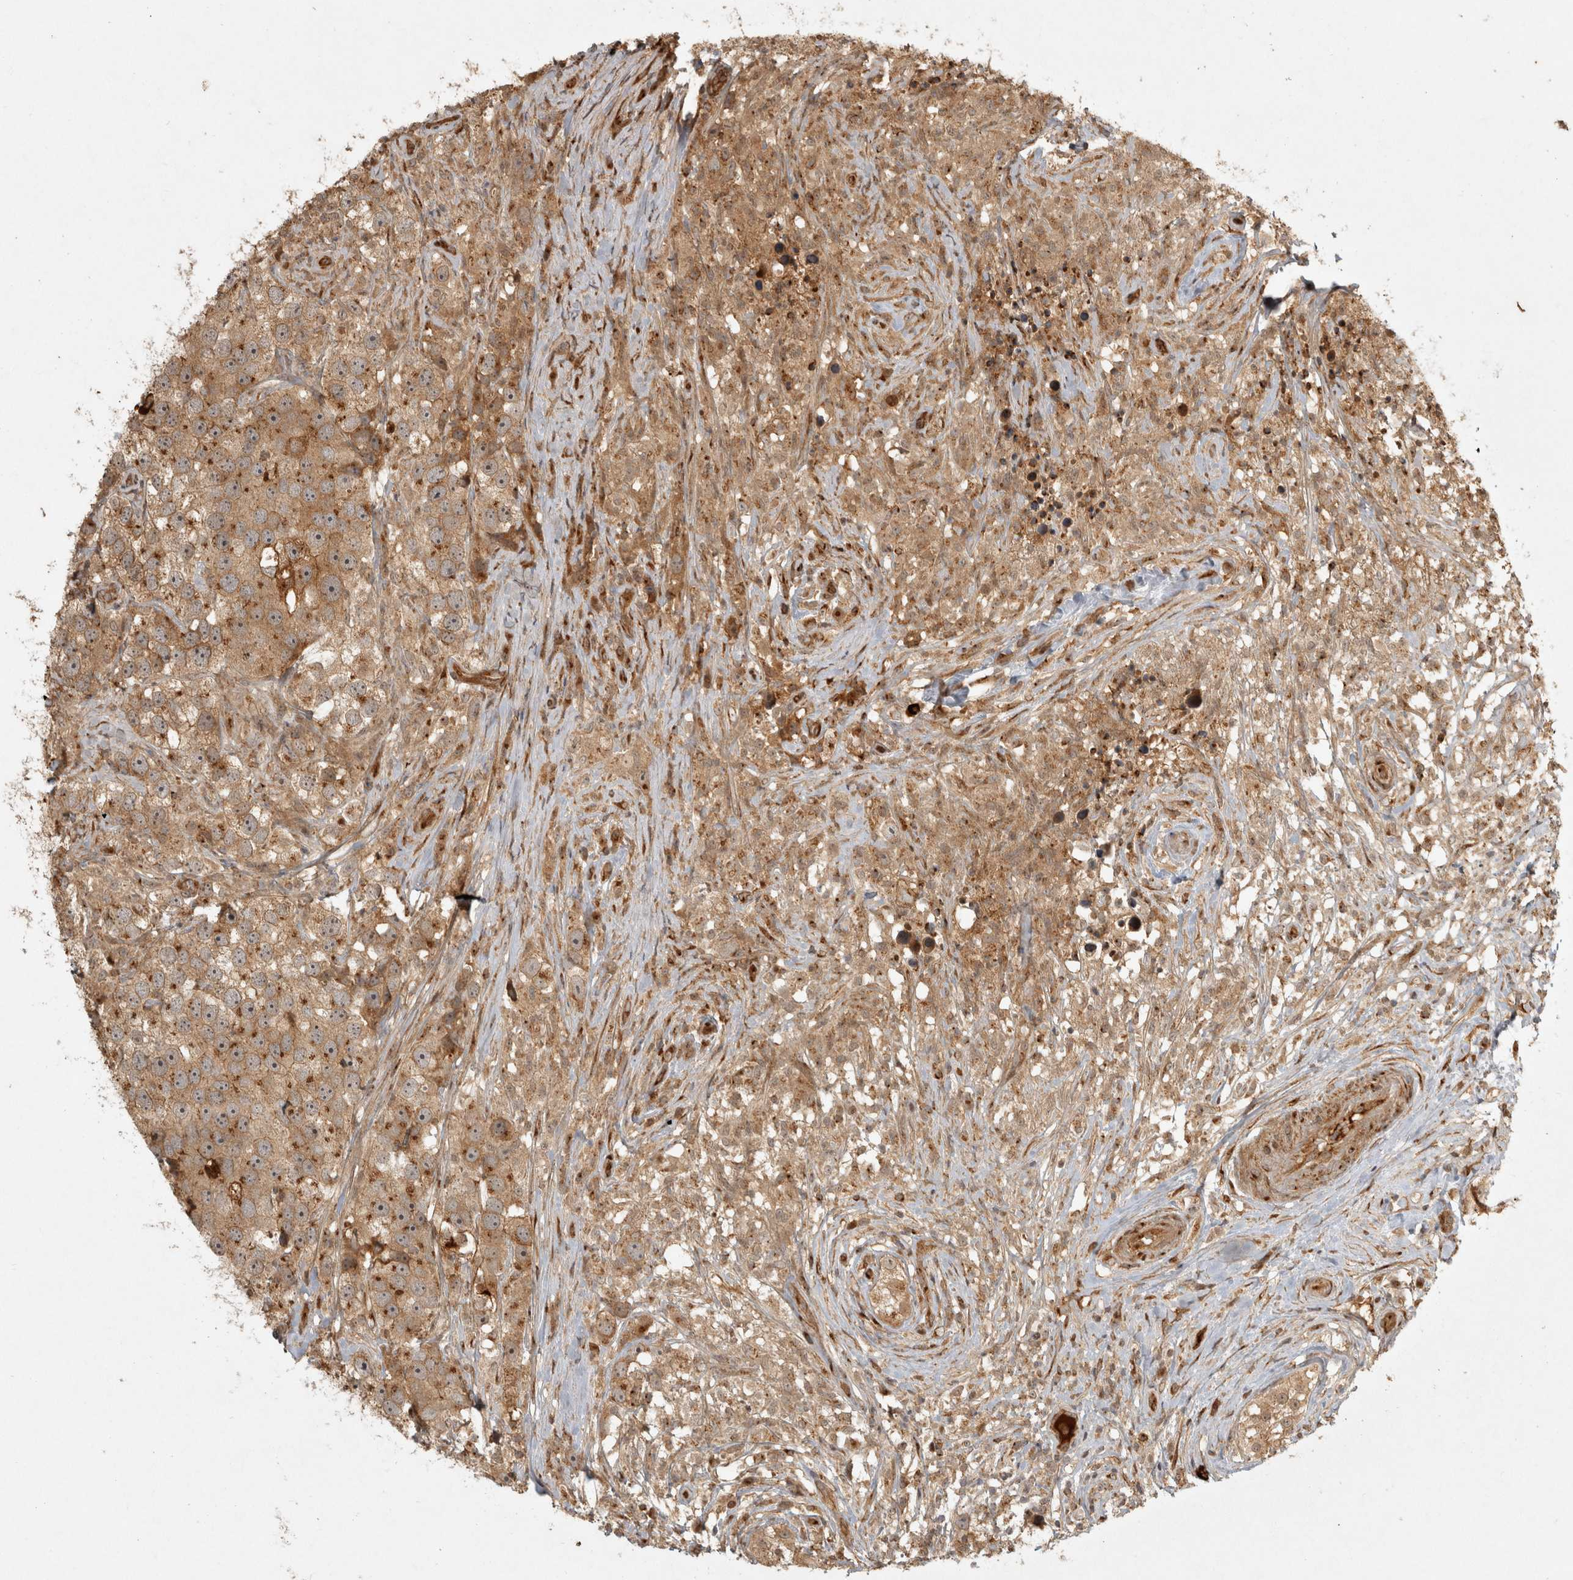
{"staining": {"intensity": "moderate", "quantity": ">75%", "location": "cytoplasmic/membranous"}, "tissue": "testis cancer", "cell_type": "Tumor cells", "image_type": "cancer", "snomed": [{"axis": "morphology", "description": "Seminoma, NOS"}, {"axis": "topography", "description": "Testis"}], "caption": "Protein staining reveals moderate cytoplasmic/membranous expression in about >75% of tumor cells in testis cancer. (DAB (3,3'-diaminobenzidine) IHC with brightfield microscopy, high magnification).", "gene": "CAMSAP2", "patient": {"sex": "male", "age": 49}}